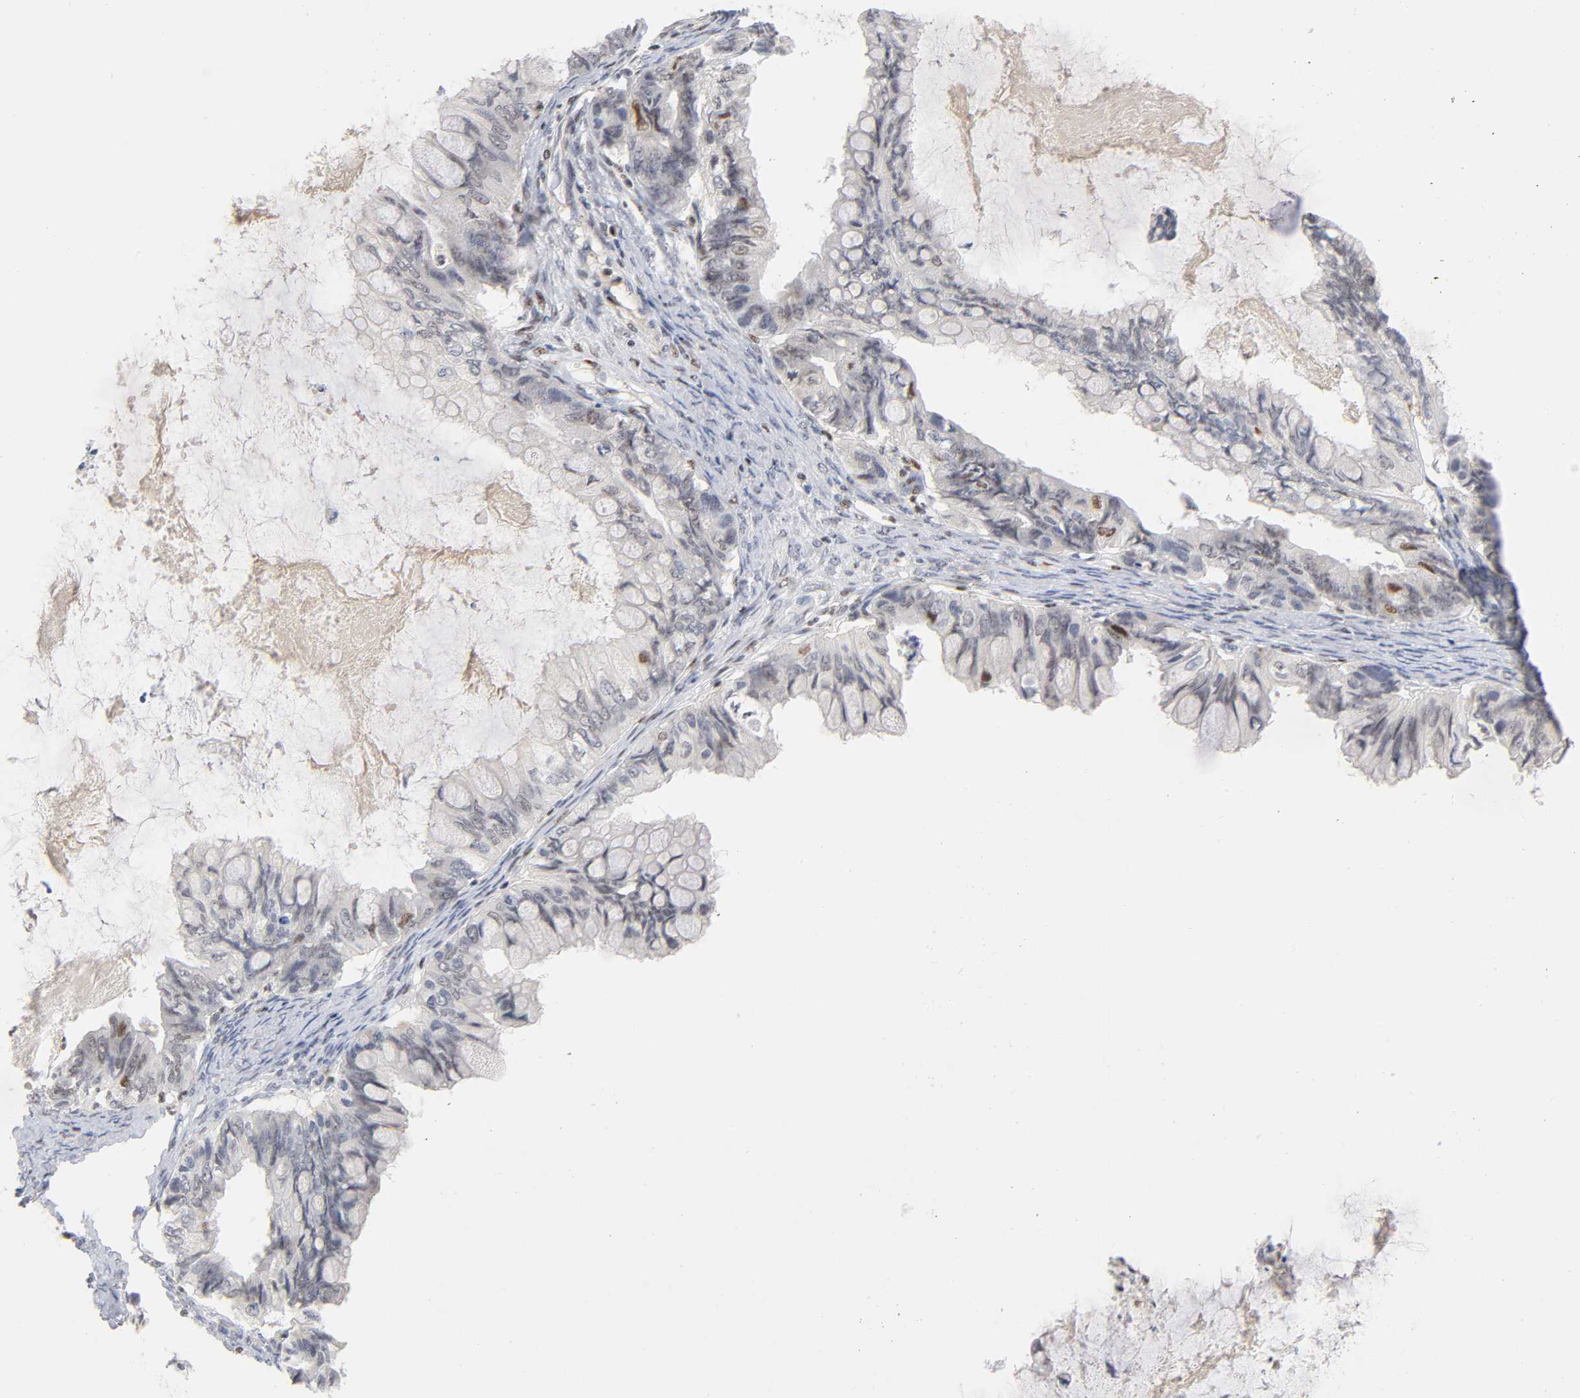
{"staining": {"intensity": "weak", "quantity": "<25%", "location": "nuclear"}, "tissue": "ovarian cancer", "cell_type": "Tumor cells", "image_type": "cancer", "snomed": [{"axis": "morphology", "description": "Cystadenocarcinoma, mucinous, NOS"}, {"axis": "topography", "description": "Ovary"}], "caption": "Protein analysis of ovarian cancer (mucinous cystadenocarcinoma) reveals no significant staining in tumor cells.", "gene": "RUNX1", "patient": {"sex": "female", "age": 80}}